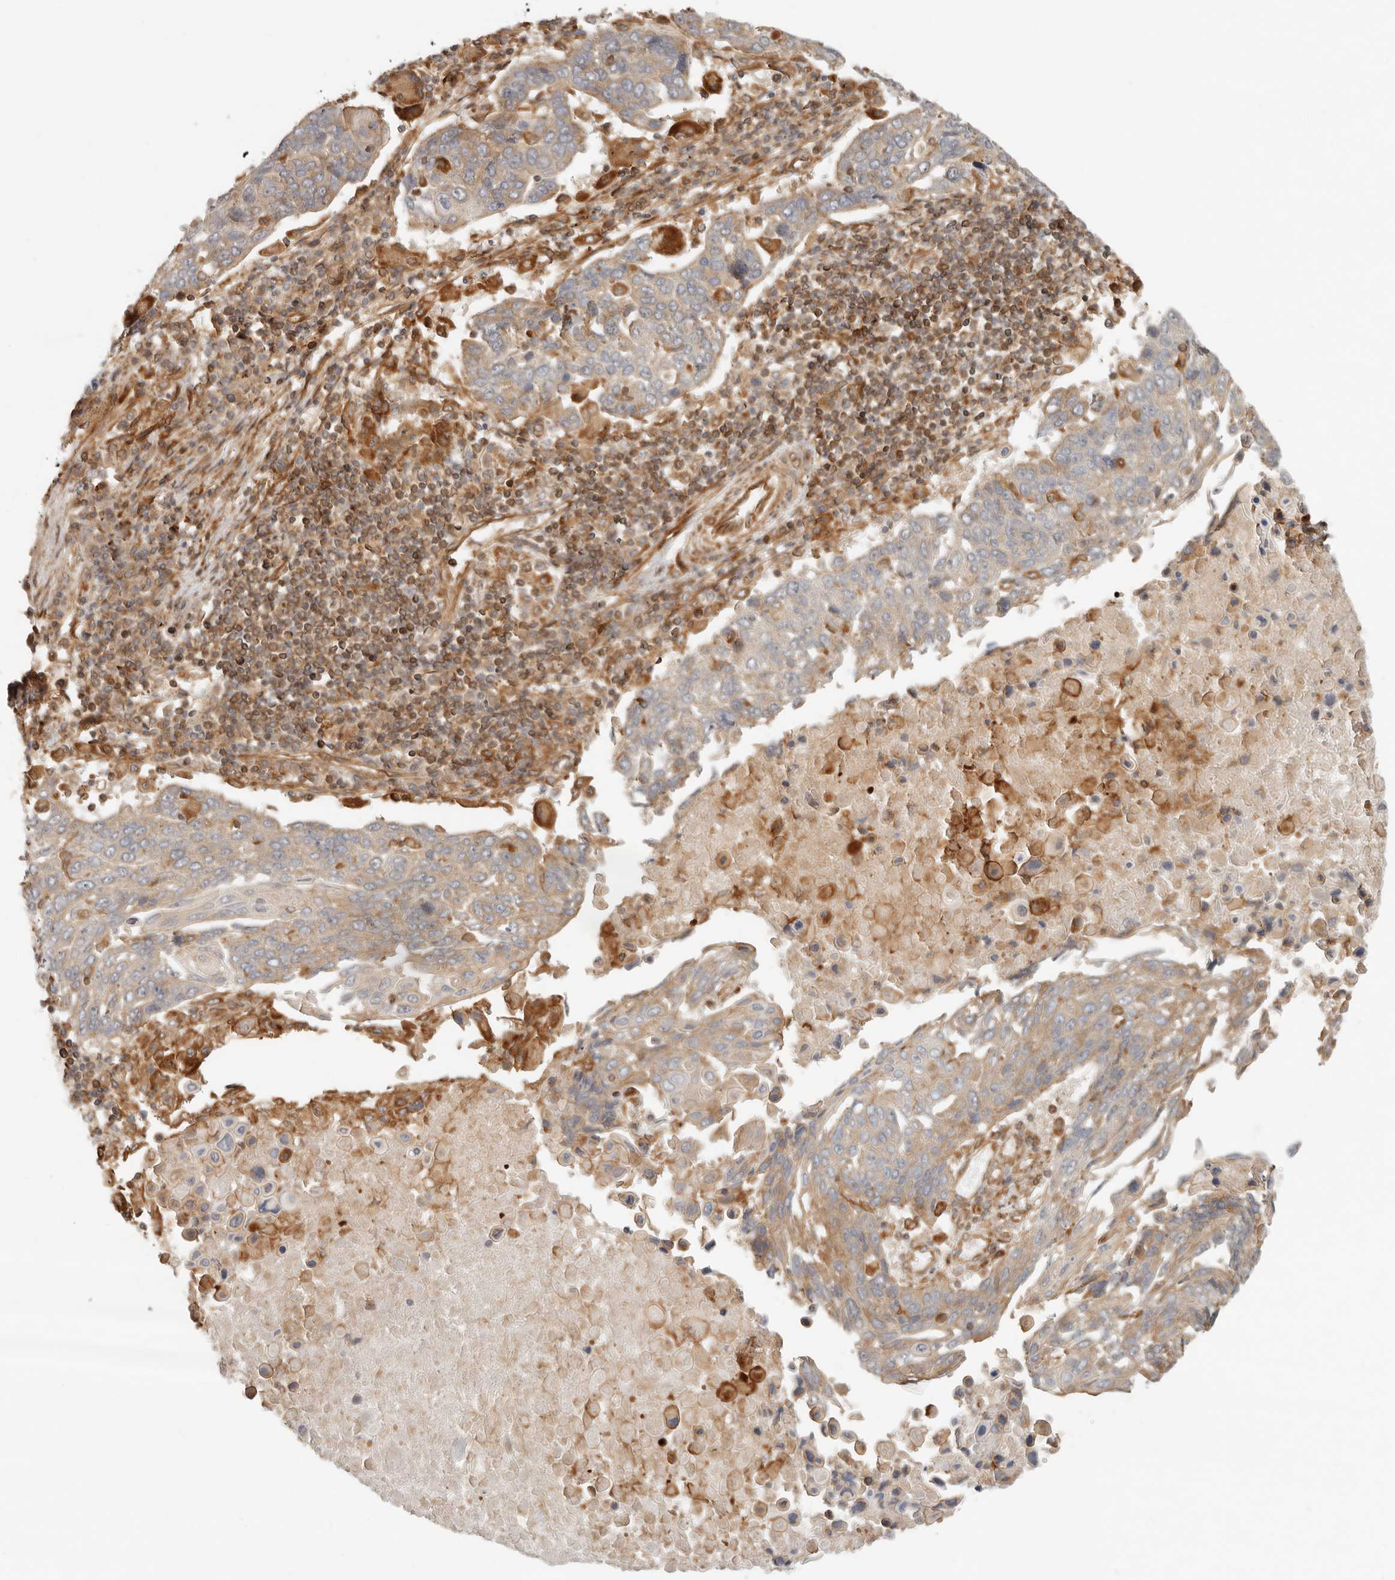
{"staining": {"intensity": "moderate", "quantity": "25%-75%", "location": "cytoplasmic/membranous"}, "tissue": "lung cancer", "cell_type": "Tumor cells", "image_type": "cancer", "snomed": [{"axis": "morphology", "description": "Squamous cell carcinoma, NOS"}, {"axis": "topography", "description": "Lung"}], "caption": "This micrograph displays IHC staining of lung cancer (squamous cell carcinoma), with medium moderate cytoplasmic/membranous positivity in approximately 25%-75% of tumor cells.", "gene": "UFSP1", "patient": {"sex": "male", "age": 66}}